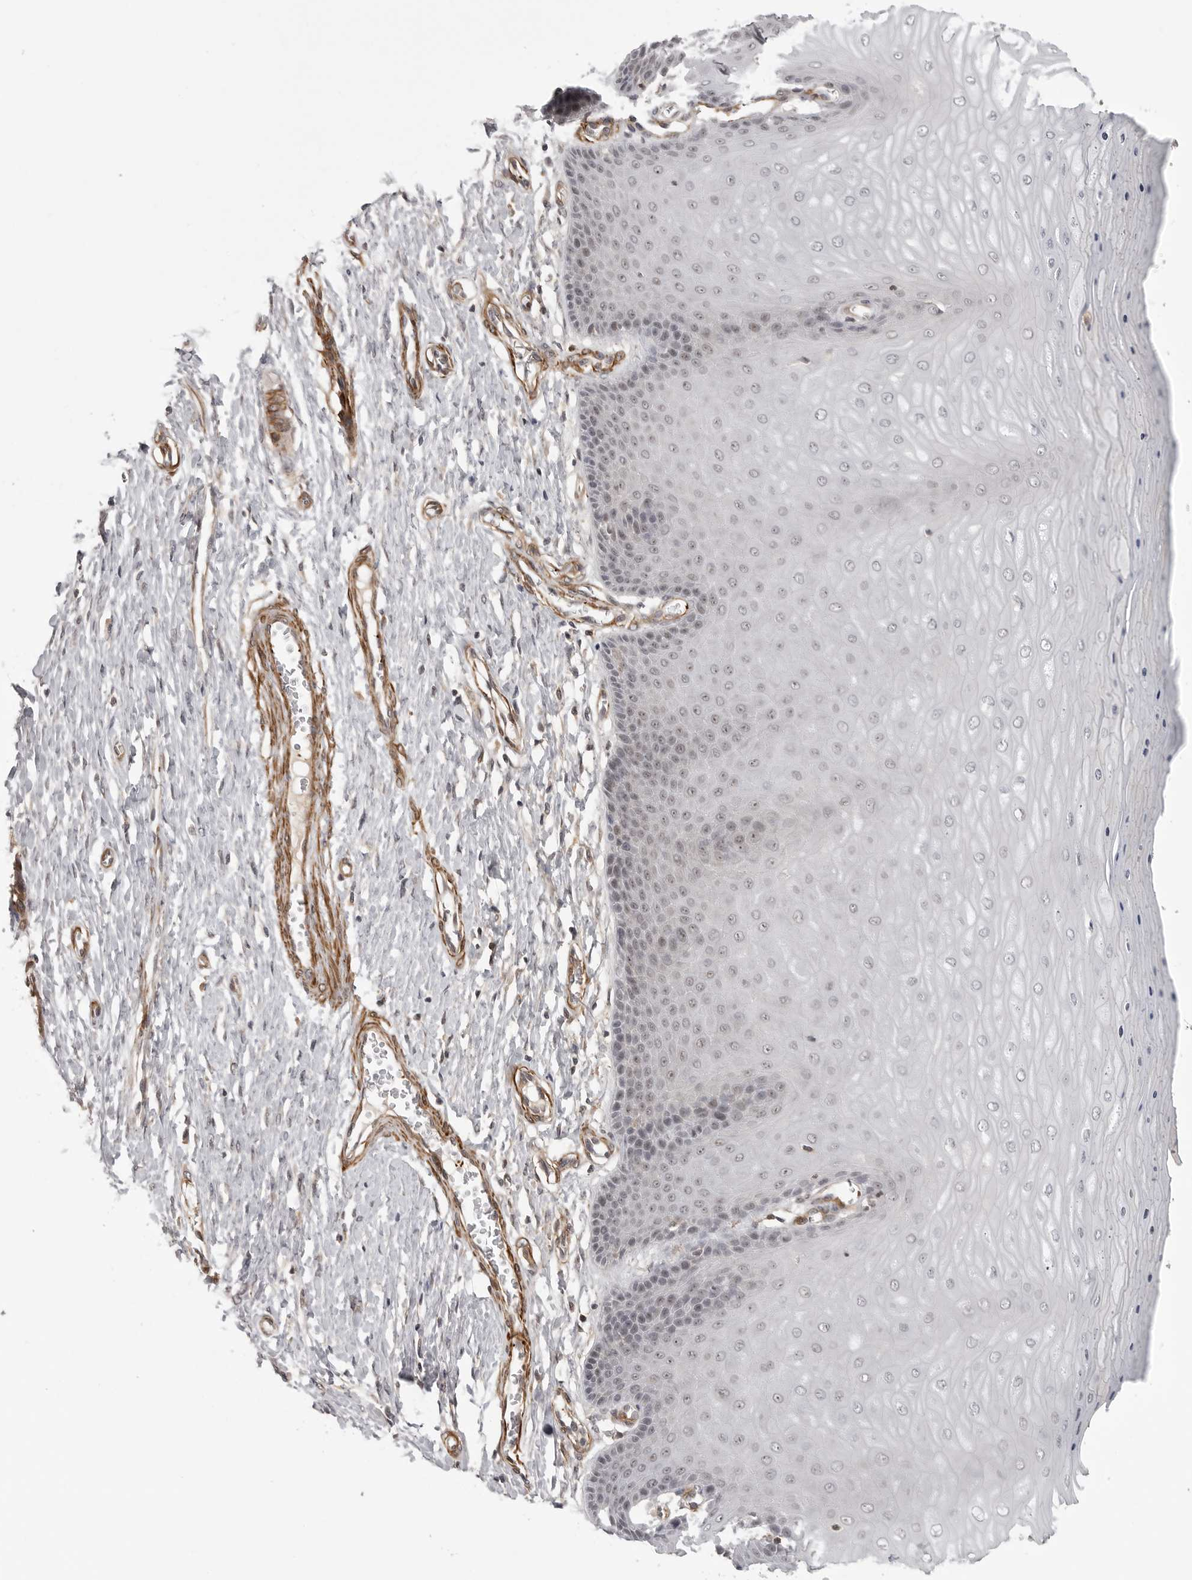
{"staining": {"intensity": "negative", "quantity": "none", "location": "none"}, "tissue": "cervix", "cell_type": "Glandular cells", "image_type": "normal", "snomed": [{"axis": "morphology", "description": "Normal tissue, NOS"}, {"axis": "topography", "description": "Cervix"}], "caption": "DAB (3,3'-diaminobenzidine) immunohistochemical staining of normal cervix displays no significant expression in glandular cells.", "gene": "TUT4", "patient": {"sex": "female", "age": 55}}